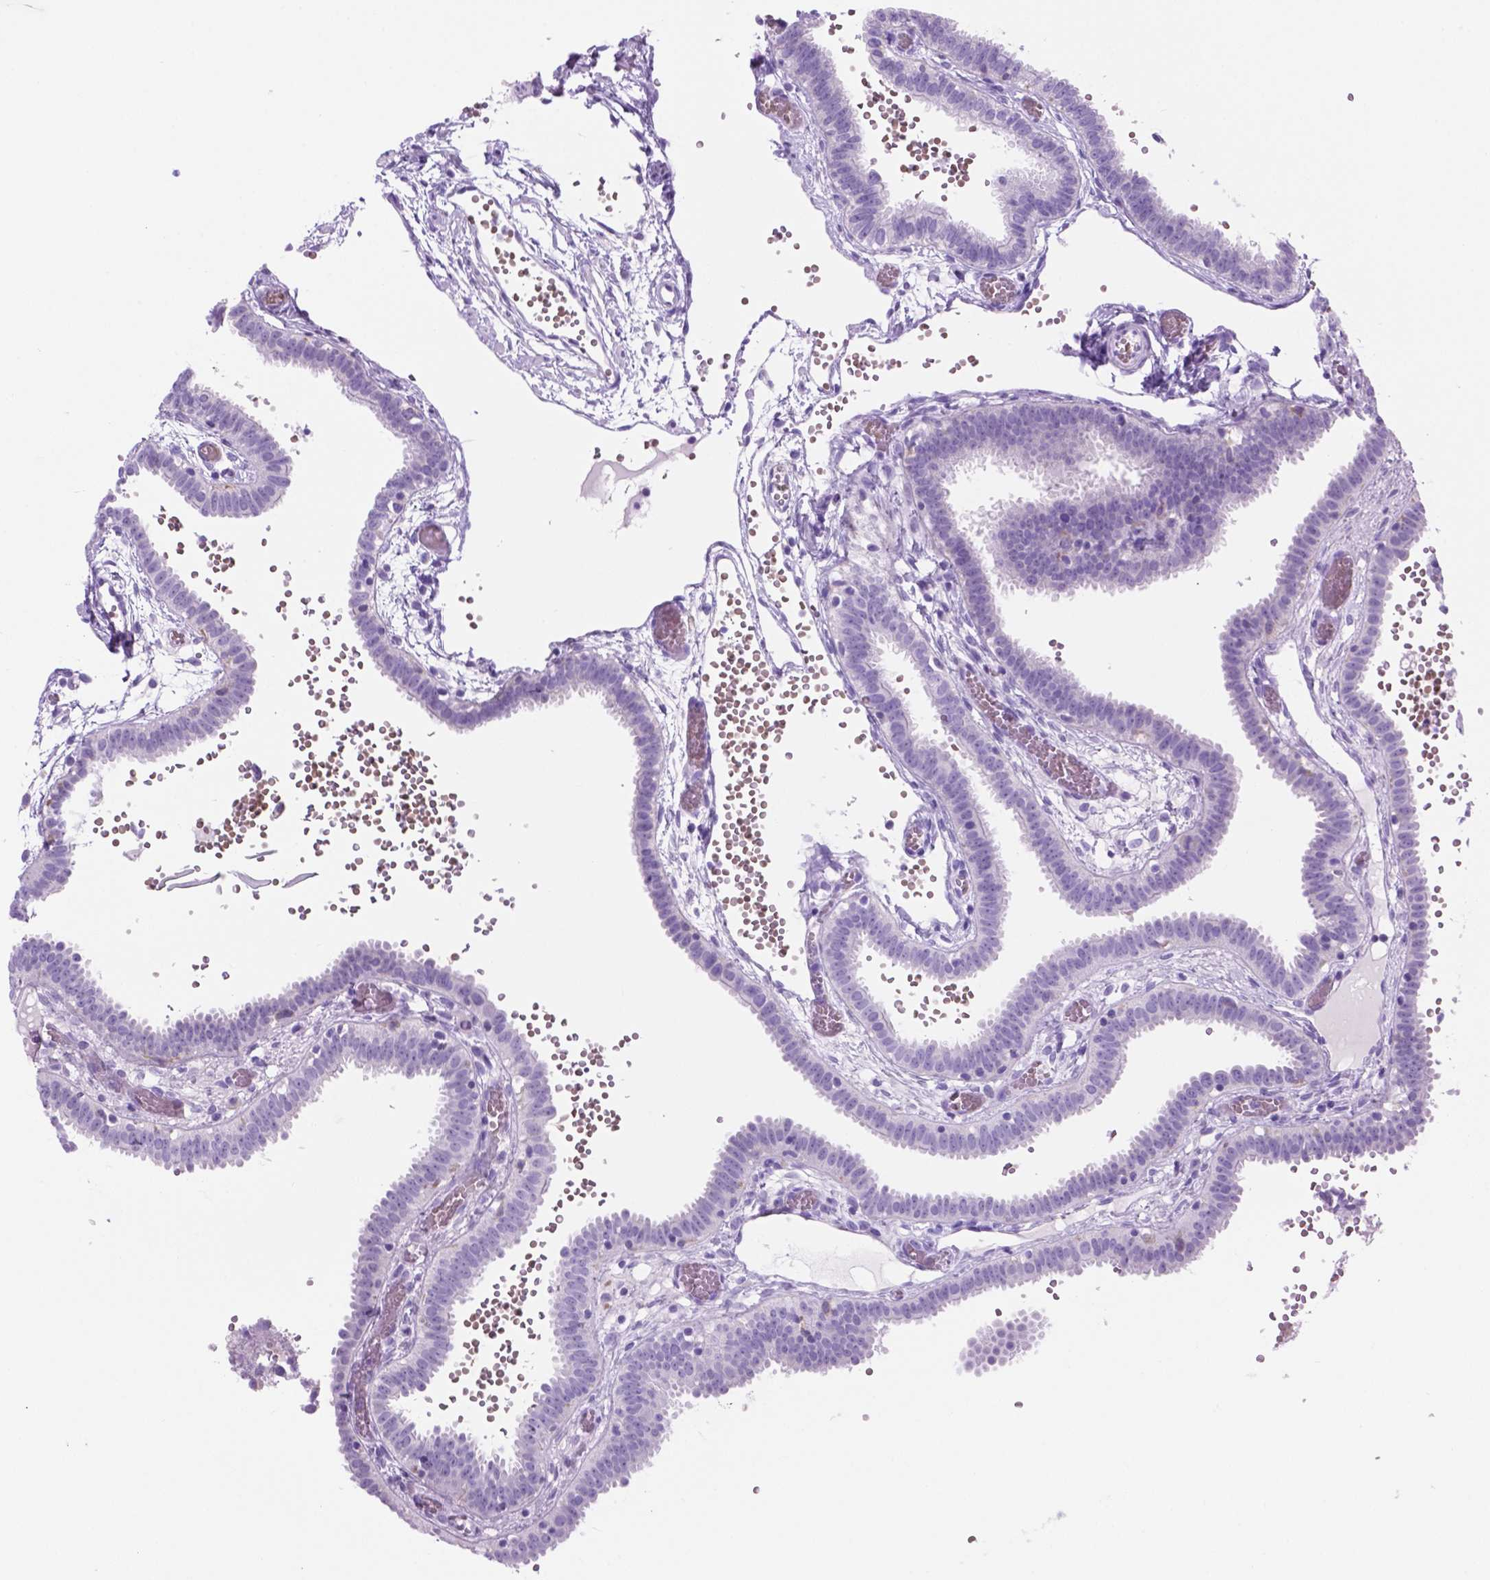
{"staining": {"intensity": "negative", "quantity": "none", "location": "none"}, "tissue": "fallopian tube", "cell_type": "Glandular cells", "image_type": "normal", "snomed": [{"axis": "morphology", "description": "Normal tissue, NOS"}, {"axis": "topography", "description": "Fallopian tube"}], "caption": "Photomicrograph shows no protein expression in glandular cells of unremarkable fallopian tube.", "gene": "GRIN2B", "patient": {"sex": "female", "age": 37}}